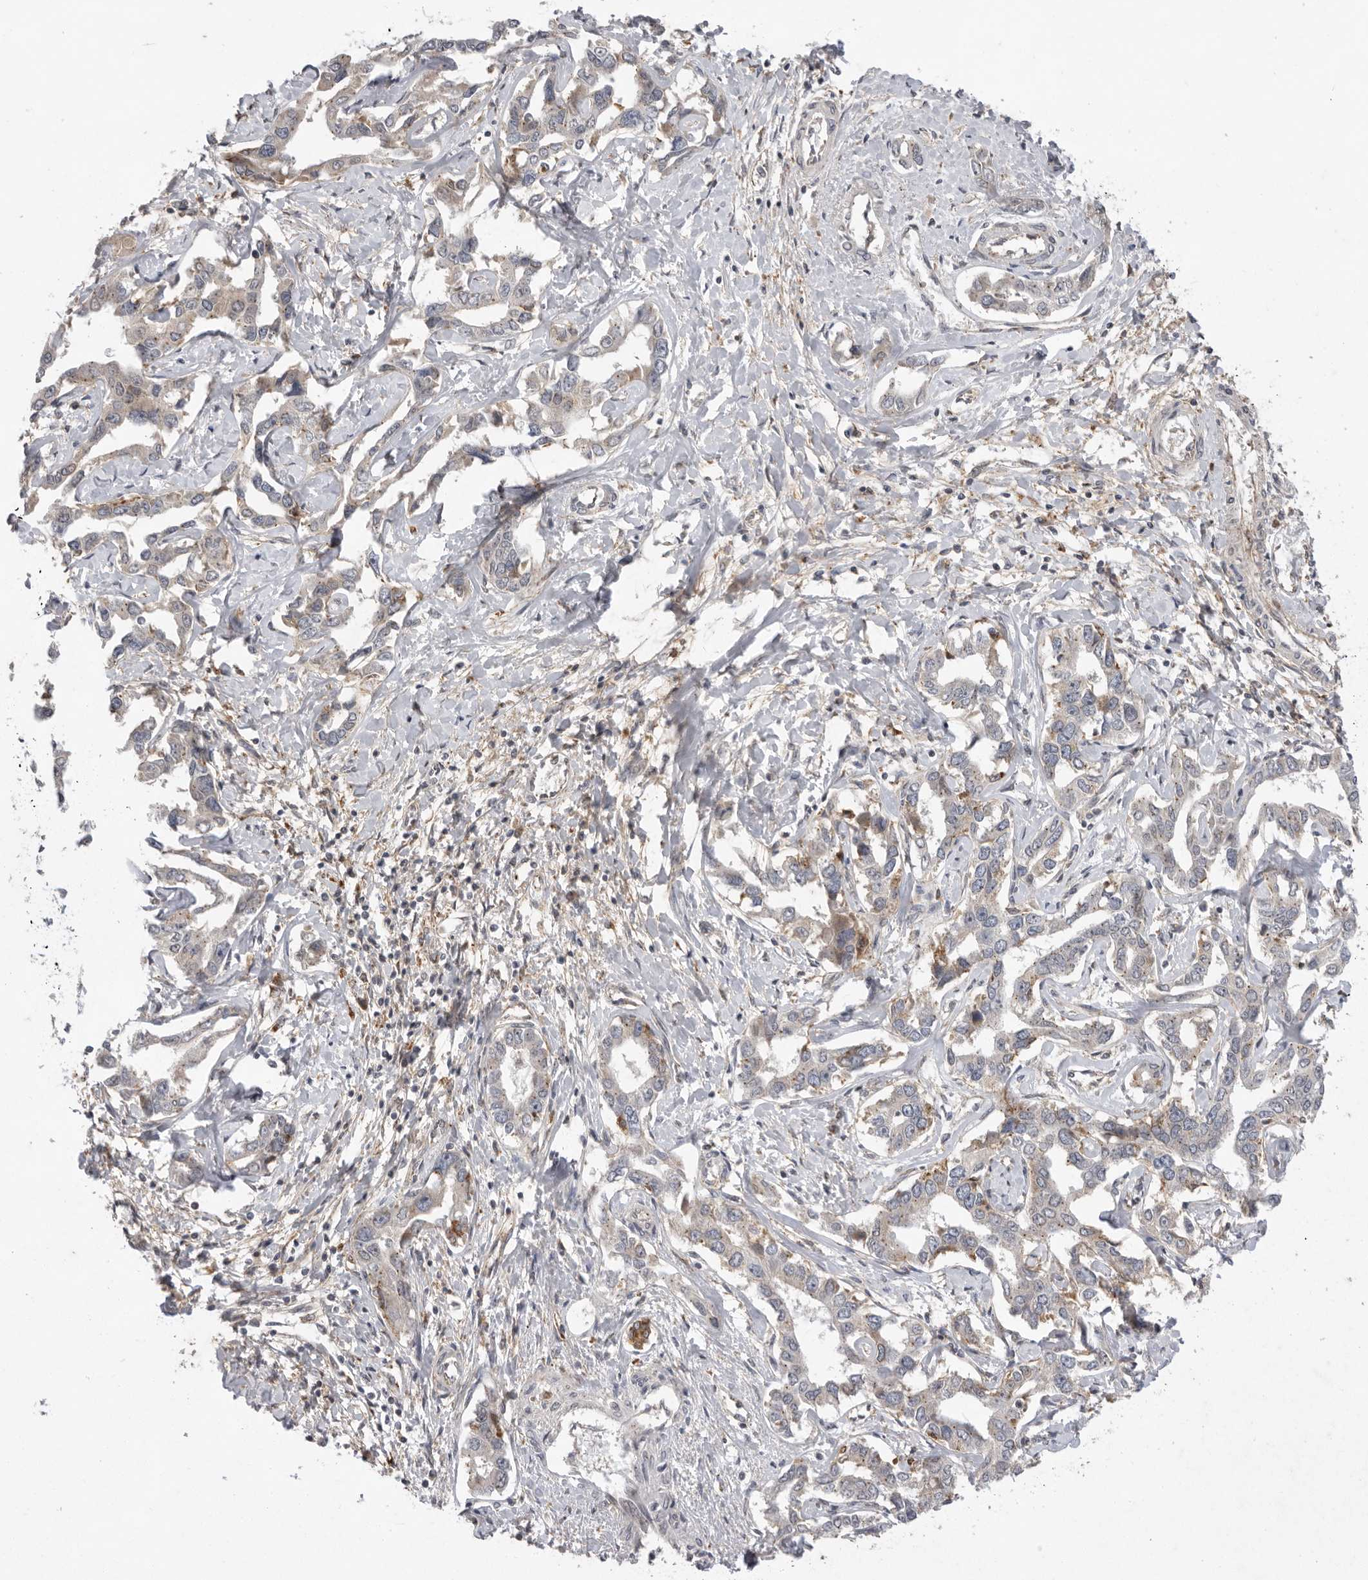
{"staining": {"intensity": "weak", "quantity": "<25%", "location": "cytoplasmic/membranous"}, "tissue": "liver cancer", "cell_type": "Tumor cells", "image_type": "cancer", "snomed": [{"axis": "morphology", "description": "Cholangiocarcinoma"}, {"axis": "topography", "description": "Liver"}], "caption": "Tumor cells show no significant staining in liver cancer.", "gene": "TLR3", "patient": {"sex": "male", "age": 59}}